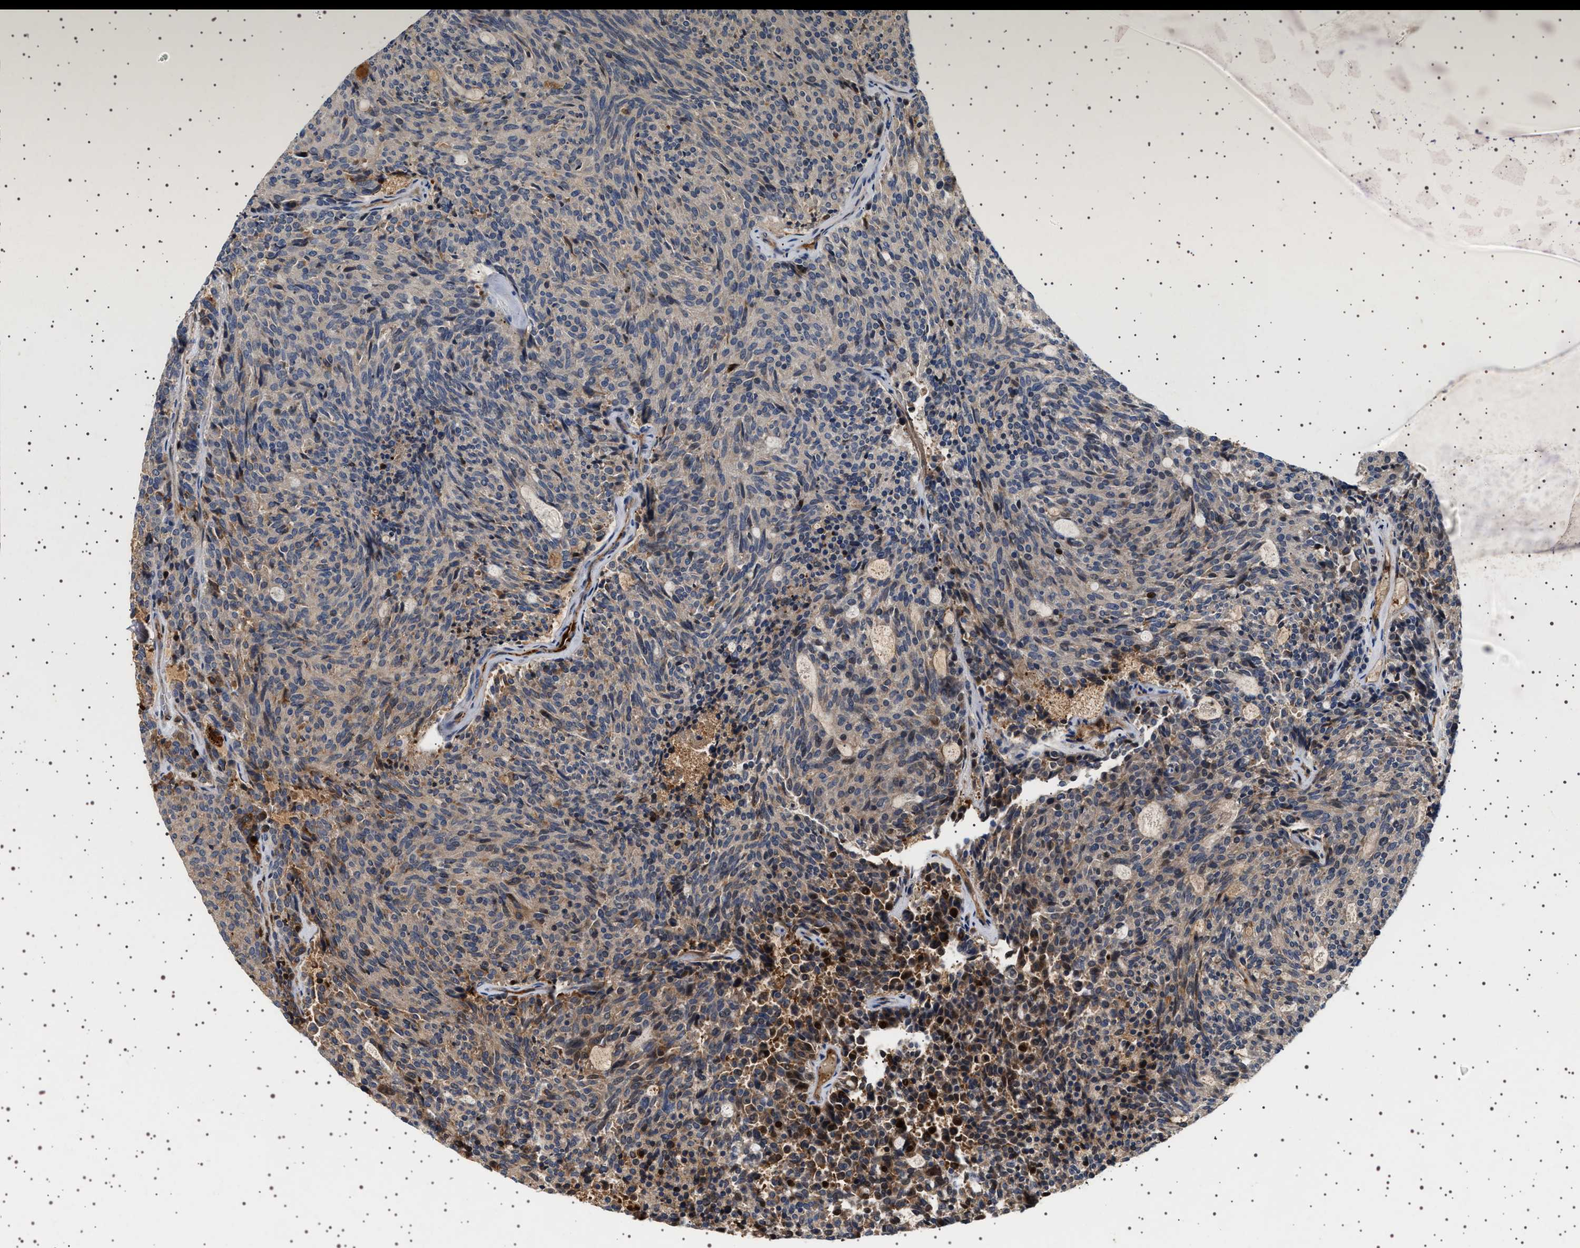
{"staining": {"intensity": "weak", "quantity": "<25%", "location": "cytoplasmic/membranous"}, "tissue": "carcinoid", "cell_type": "Tumor cells", "image_type": "cancer", "snomed": [{"axis": "morphology", "description": "Carcinoid, malignant, NOS"}, {"axis": "topography", "description": "Pancreas"}], "caption": "Immunohistochemistry of human carcinoid demonstrates no positivity in tumor cells.", "gene": "FICD", "patient": {"sex": "female", "age": 54}}